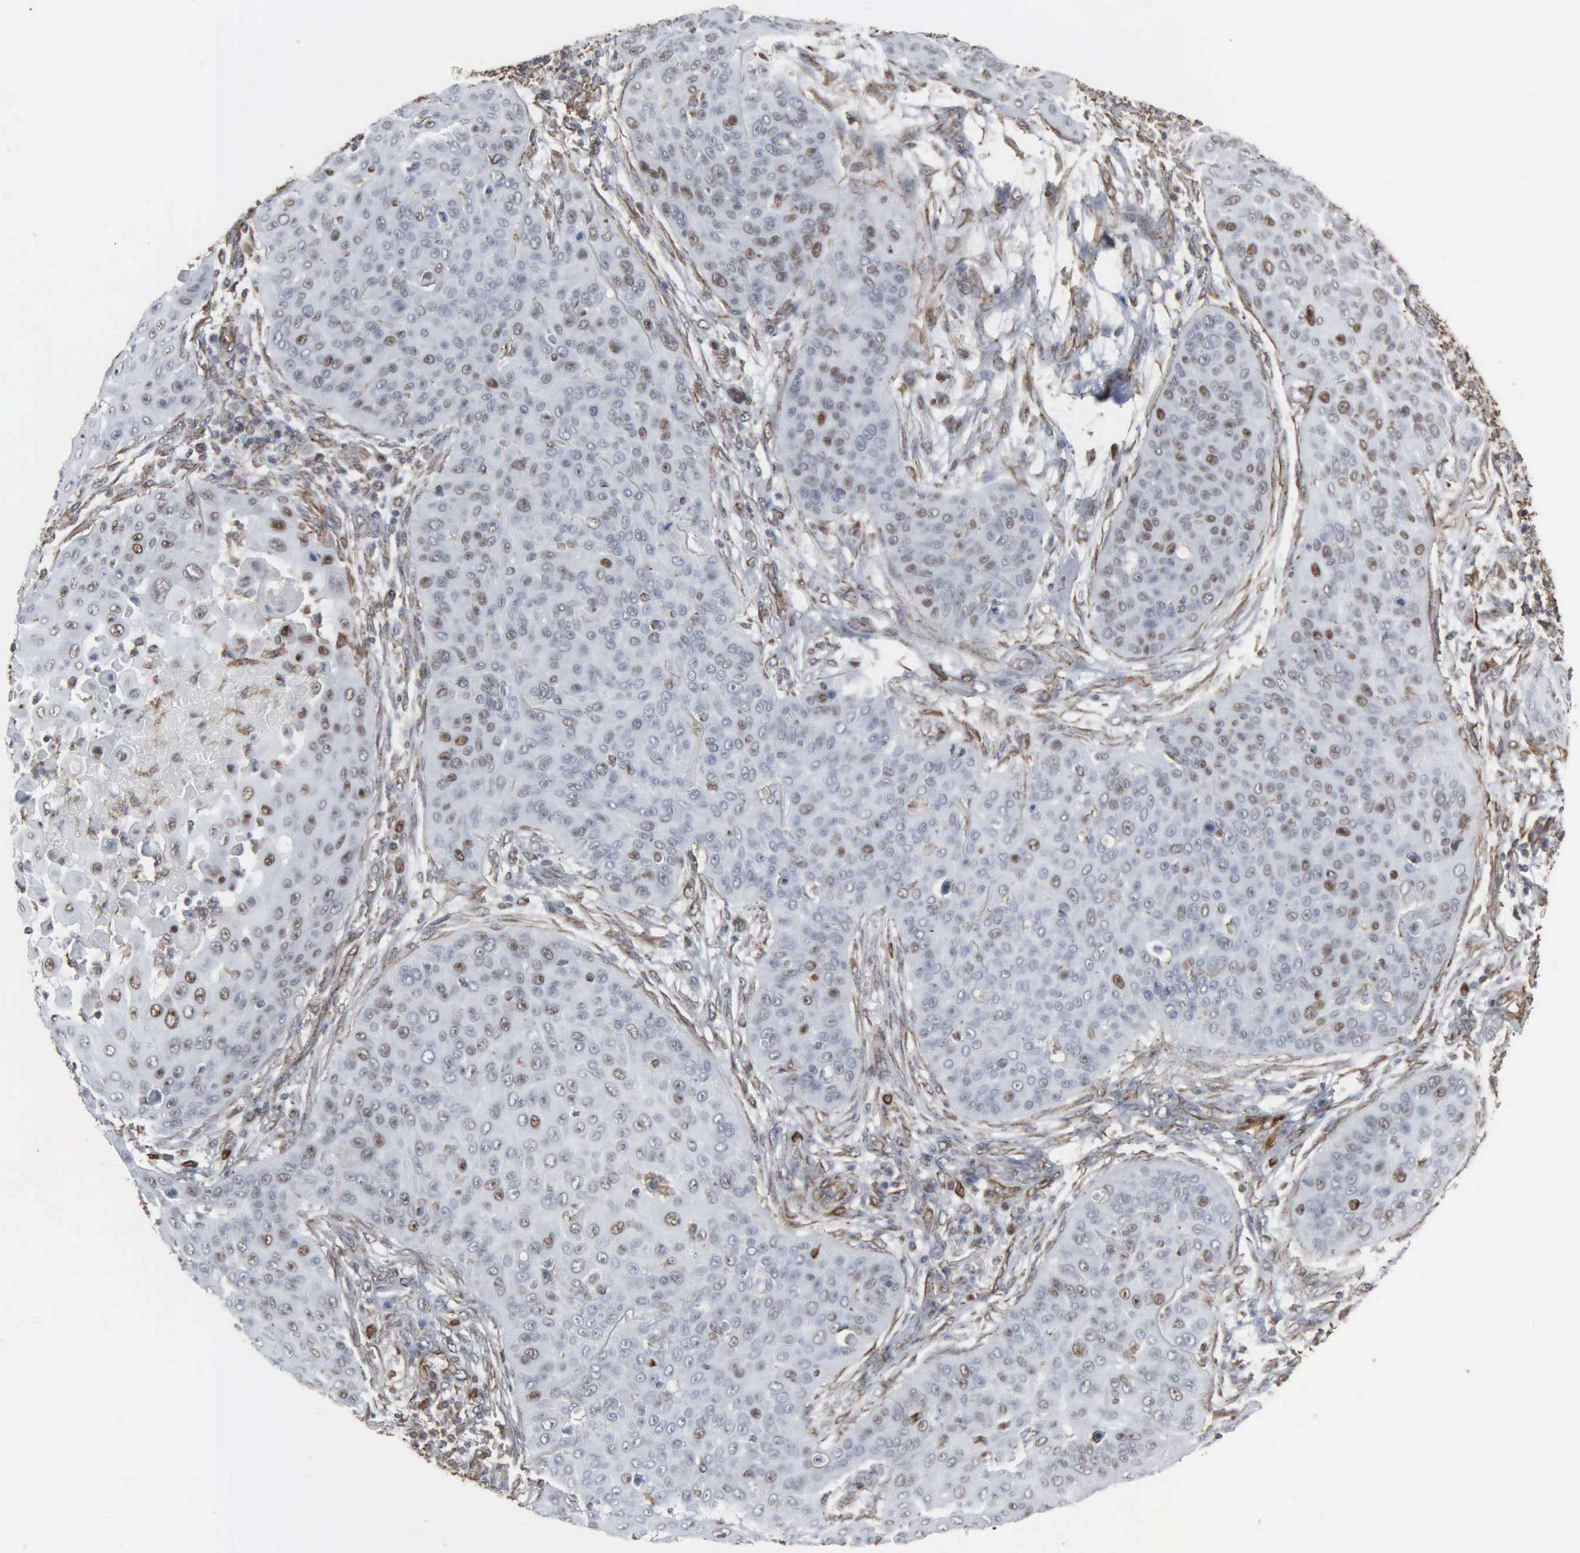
{"staining": {"intensity": "weak", "quantity": "<25%", "location": "nuclear"}, "tissue": "skin cancer", "cell_type": "Tumor cells", "image_type": "cancer", "snomed": [{"axis": "morphology", "description": "Squamous cell carcinoma, NOS"}, {"axis": "topography", "description": "Skin"}], "caption": "IHC histopathology image of neoplastic tissue: human squamous cell carcinoma (skin) stained with DAB (3,3'-diaminobenzidine) exhibits no significant protein positivity in tumor cells.", "gene": "CCNE1", "patient": {"sex": "male", "age": 82}}